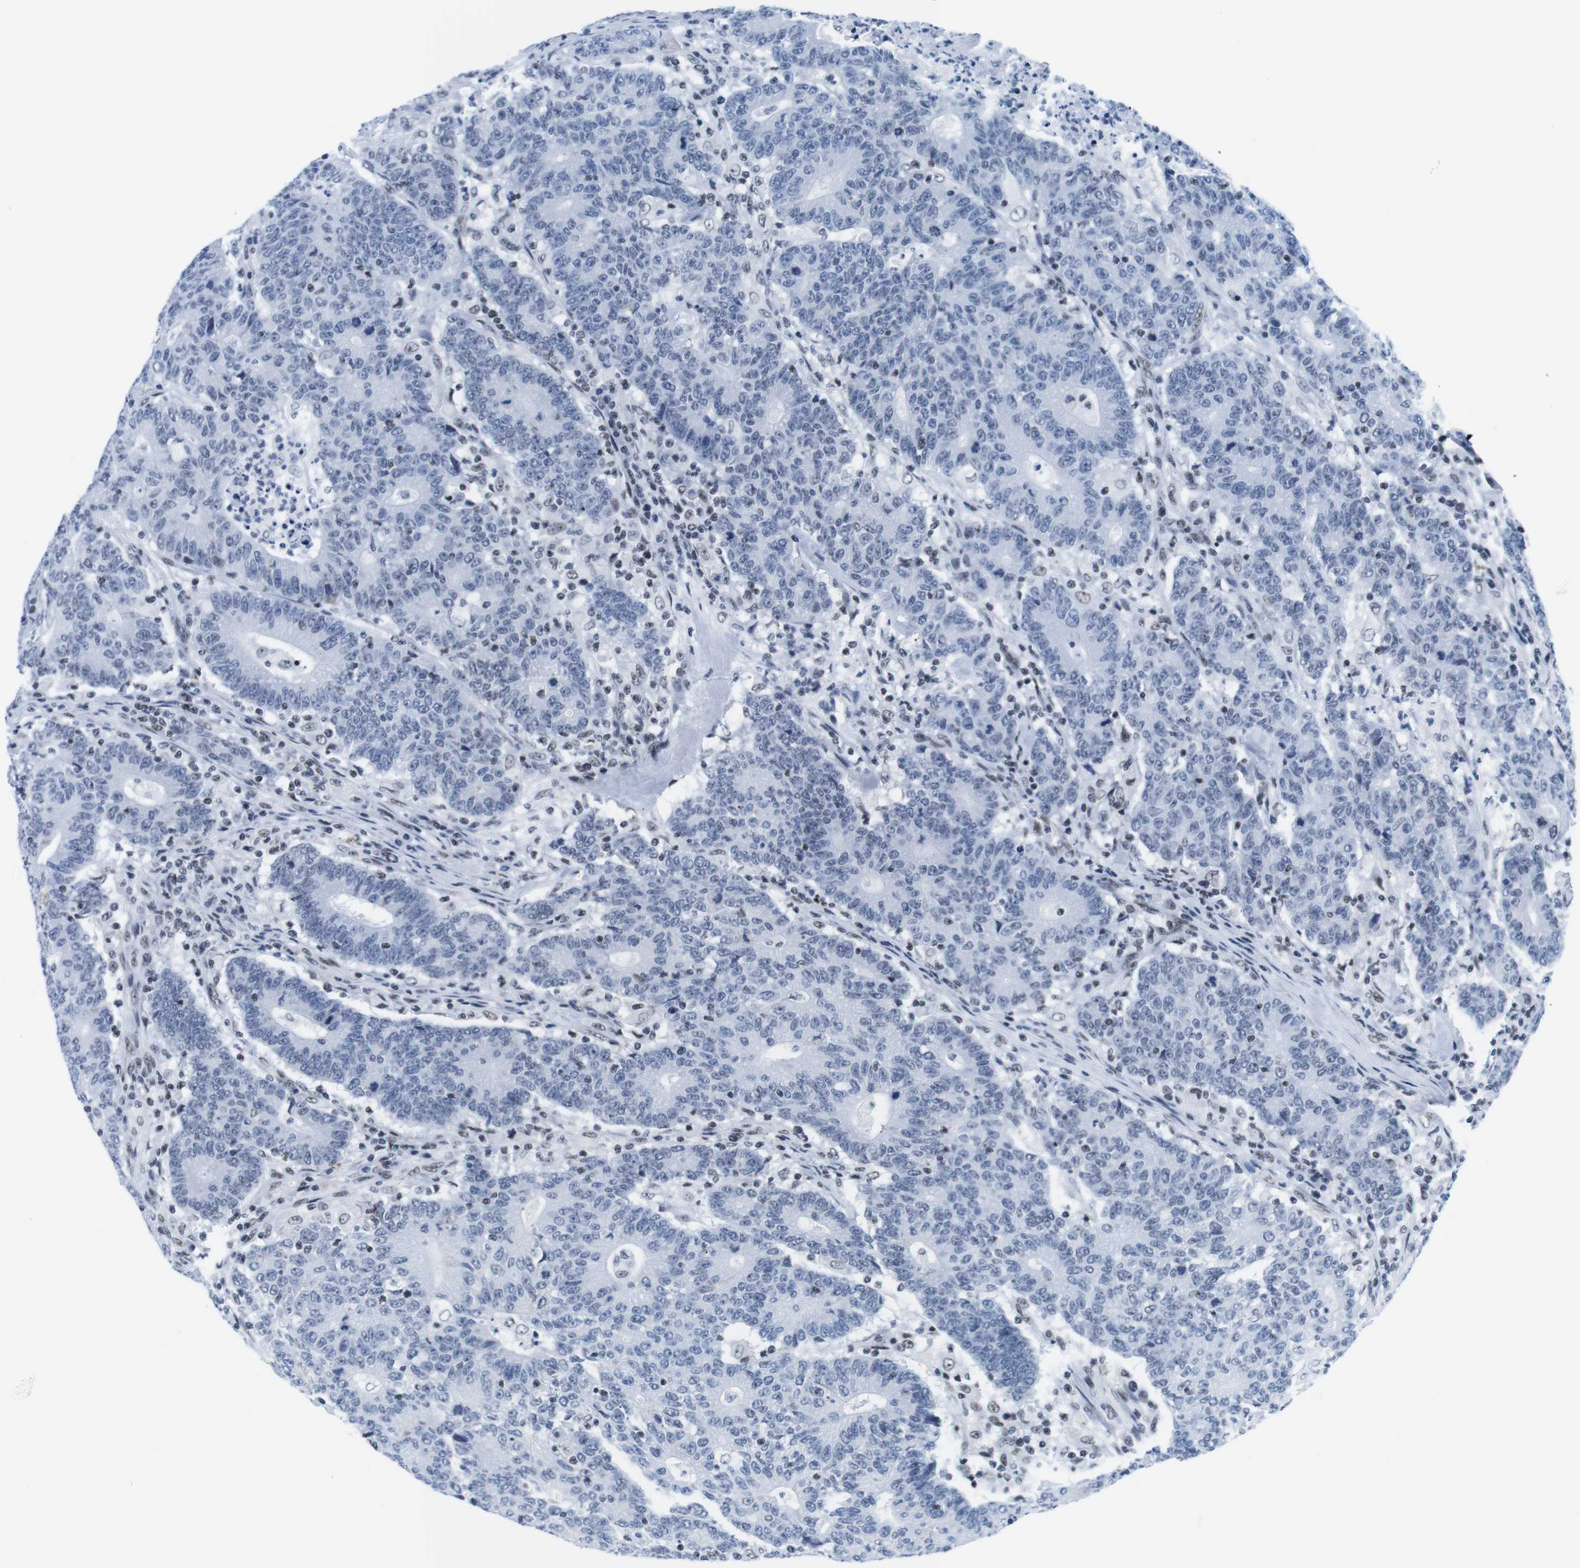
{"staining": {"intensity": "negative", "quantity": "none", "location": "none"}, "tissue": "colorectal cancer", "cell_type": "Tumor cells", "image_type": "cancer", "snomed": [{"axis": "morphology", "description": "Normal tissue, NOS"}, {"axis": "morphology", "description": "Adenocarcinoma, NOS"}, {"axis": "topography", "description": "Colon"}], "caption": "IHC image of human colorectal cancer stained for a protein (brown), which reveals no positivity in tumor cells.", "gene": "IFI16", "patient": {"sex": "female", "age": 75}}